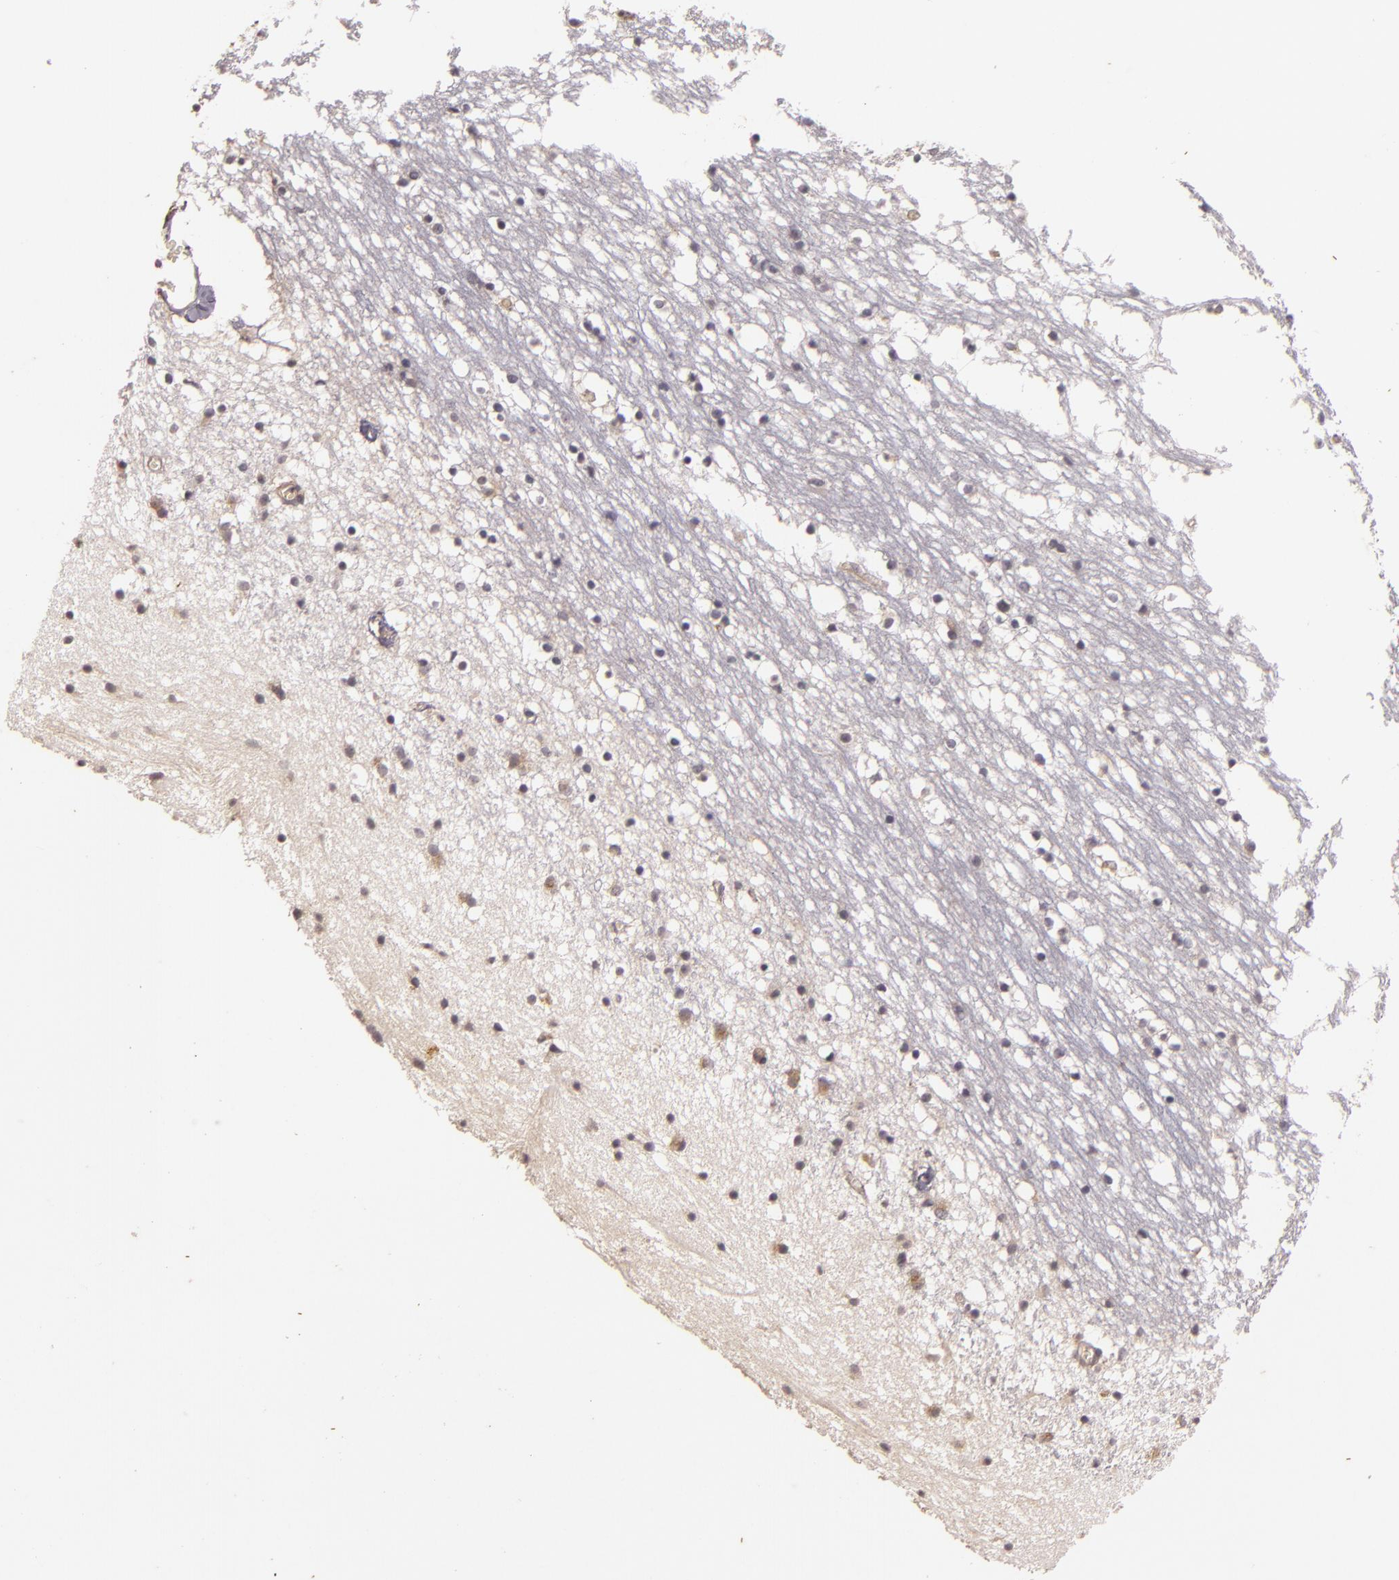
{"staining": {"intensity": "negative", "quantity": "none", "location": "none"}, "tissue": "caudate", "cell_type": "Glial cells", "image_type": "normal", "snomed": [{"axis": "morphology", "description": "Normal tissue, NOS"}, {"axis": "topography", "description": "Lateral ventricle wall"}], "caption": "The image shows no significant positivity in glial cells of caudate.", "gene": "TFF1", "patient": {"sex": "male", "age": 45}}